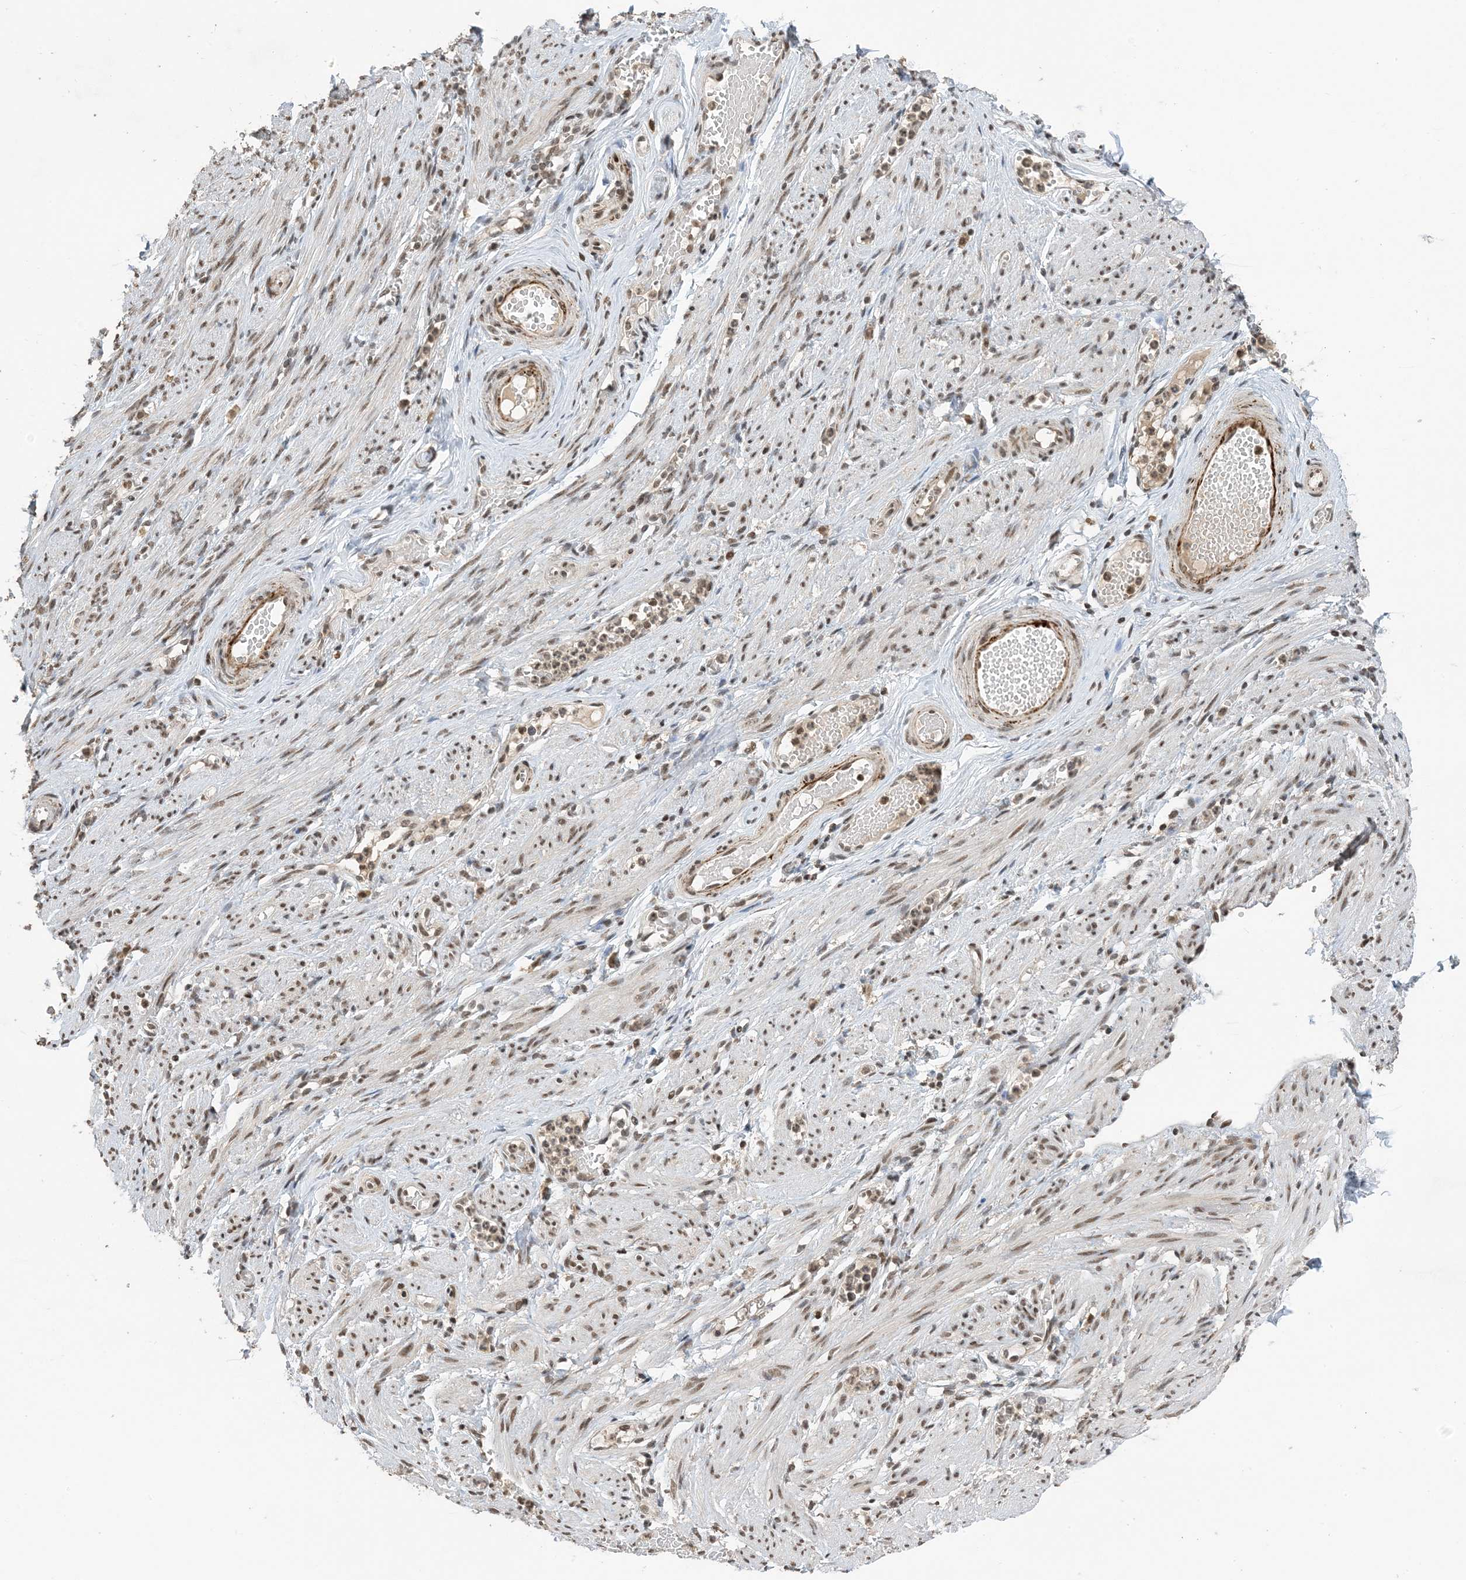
{"staining": {"intensity": "weak", "quantity": ">75%", "location": "cytoplasmic/membranous,nuclear"}, "tissue": "adipose tissue", "cell_type": "Adipocytes", "image_type": "normal", "snomed": [{"axis": "morphology", "description": "Normal tissue, NOS"}, {"axis": "topography", "description": "Smooth muscle"}, {"axis": "topography", "description": "Peripheral nerve tissue"}], "caption": "Brown immunohistochemical staining in benign human adipose tissue exhibits weak cytoplasmic/membranous,nuclear positivity in approximately >75% of adipocytes. Nuclei are stained in blue.", "gene": "ACYP2", "patient": {"sex": "female", "age": 39}}